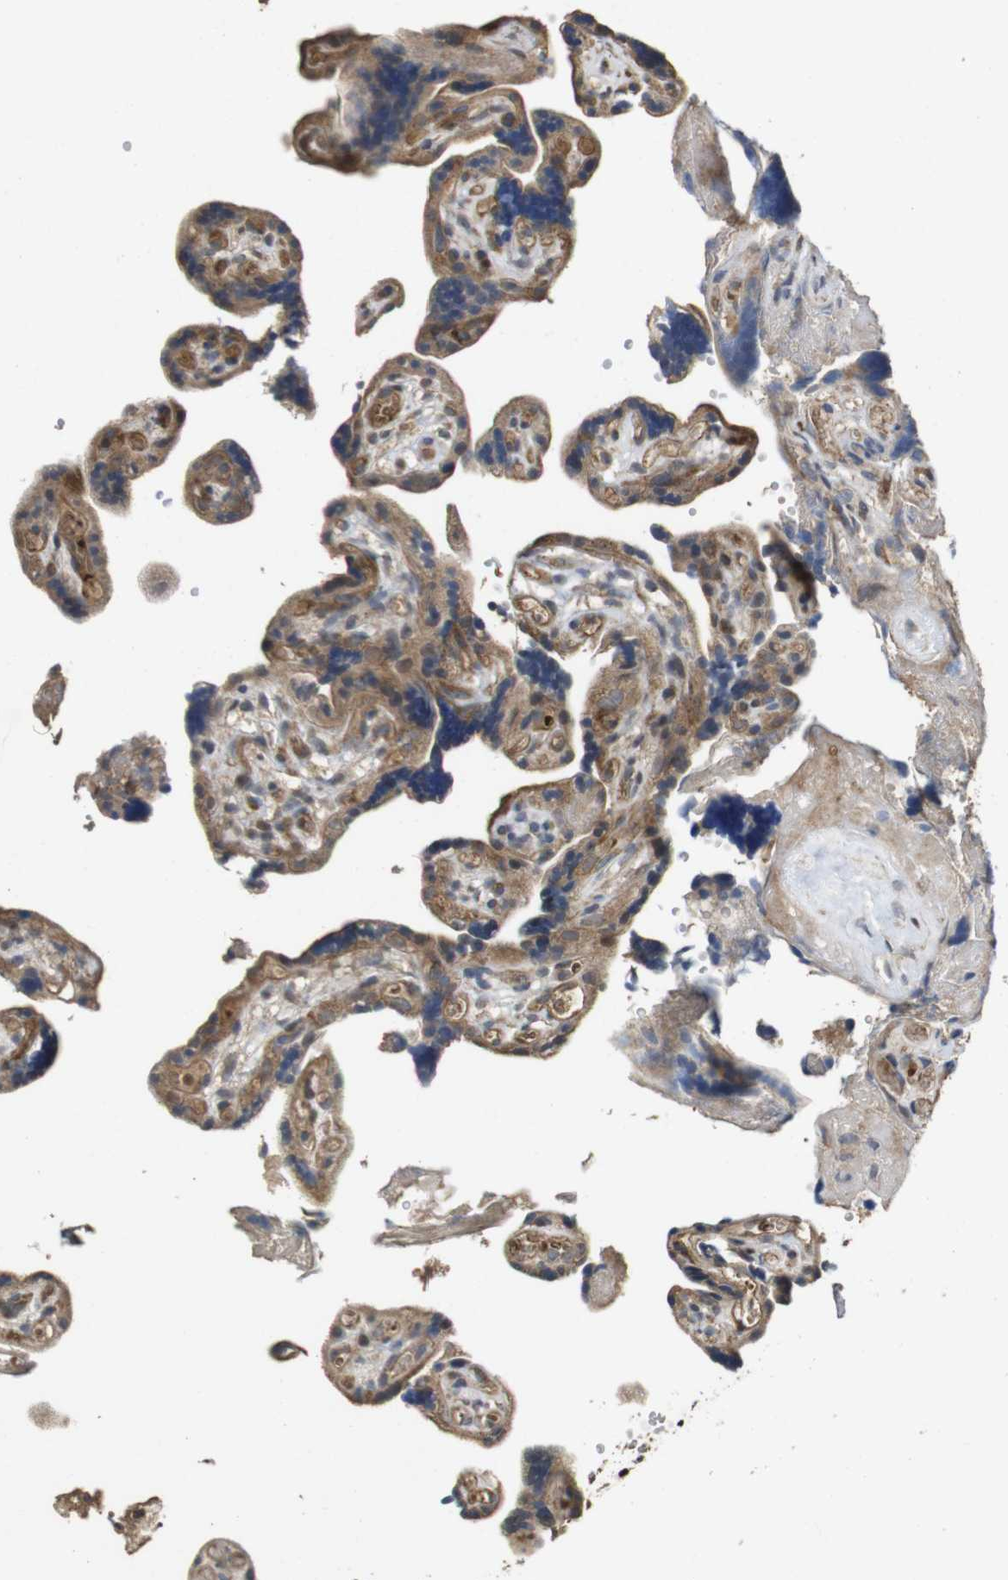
{"staining": {"intensity": "moderate", "quantity": "25%-75%", "location": "cytoplasmic/membranous,nuclear"}, "tissue": "placenta", "cell_type": "Trophoblastic cells", "image_type": "normal", "snomed": [{"axis": "morphology", "description": "Normal tissue, NOS"}, {"axis": "topography", "description": "Placenta"}], "caption": "High-magnification brightfield microscopy of unremarkable placenta stained with DAB (3,3'-diaminobenzidine) (brown) and counterstained with hematoxylin (blue). trophoblastic cells exhibit moderate cytoplasmic/membranous,nuclear staining is present in about25%-75% of cells.", "gene": "PCDHB10", "patient": {"sex": "female", "age": 30}}